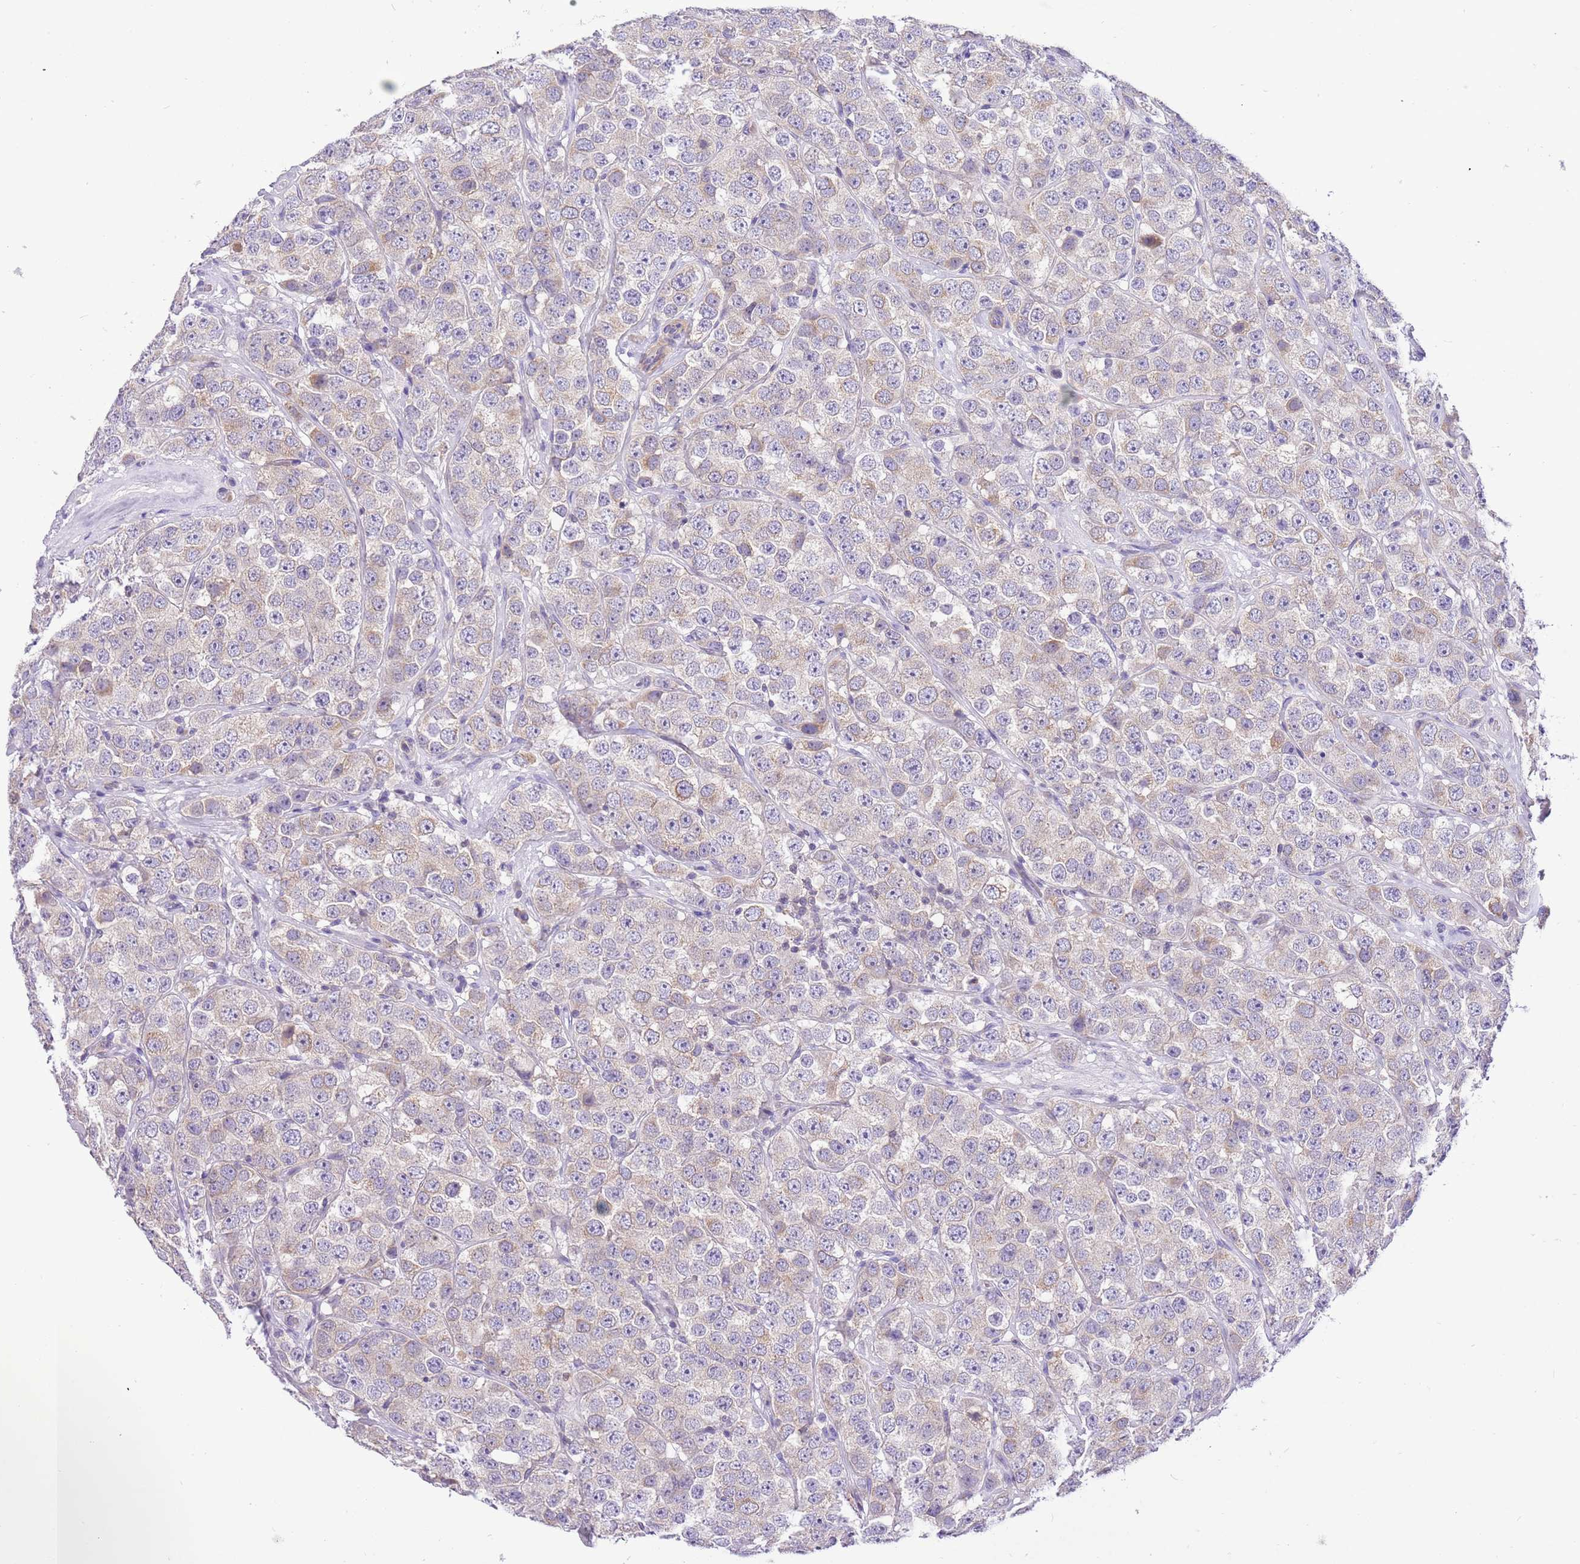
{"staining": {"intensity": "weak", "quantity": "<25%", "location": "cytoplasmic/membranous"}, "tissue": "testis cancer", "cell_type": "Tumor cells", "image_type": "cancer", "snomed": [{"axis": "morphology", "description": "Seminoma, NOS"}, {"axis": "topography", "description": "Testis"}], "caption": "Tumor cells show no significant positivity in seminoma (testis).", "gene": "GLCE", "patient": {"sex": "male", "age": 28}}